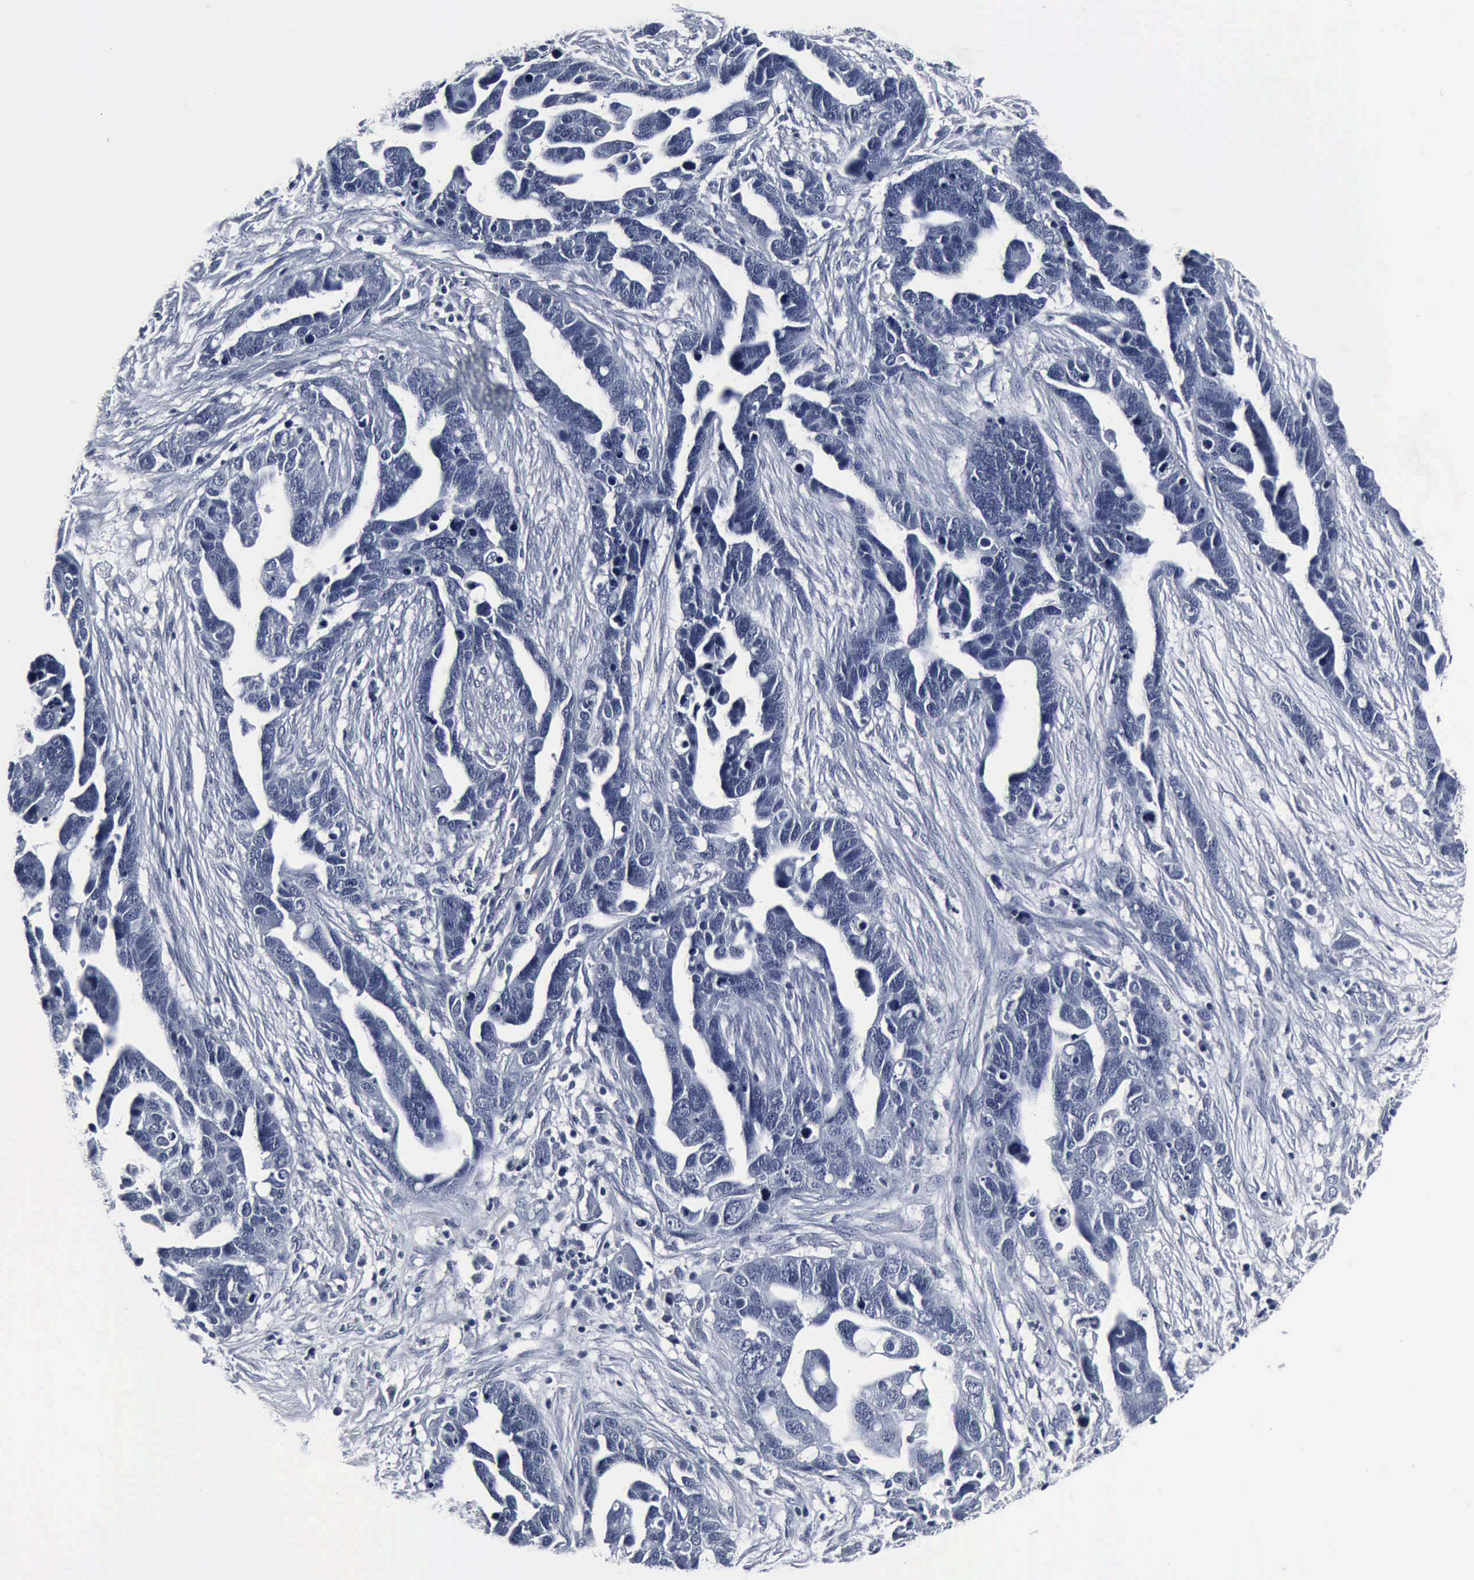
{"staining": {"intensity": "negative", "quantity": "none", "location": "none"}, "tissue": "ovarian cancer", "cell_type": "Tumor cells", "image_type": "cancer", "snomed": [{"axis": "morphology", "description": "Cystadenocarcinoma, serous, NOS"}, {"axis": "topography", "description": "Ovary"}], "caption": "This is a photomicrograph of immunohistochemistry (IHC) staining of ovarian cancer, which shows no staining in tumor cells.", "gene": "SNAP25", "patient": {"sex": "female", "age": 54}}